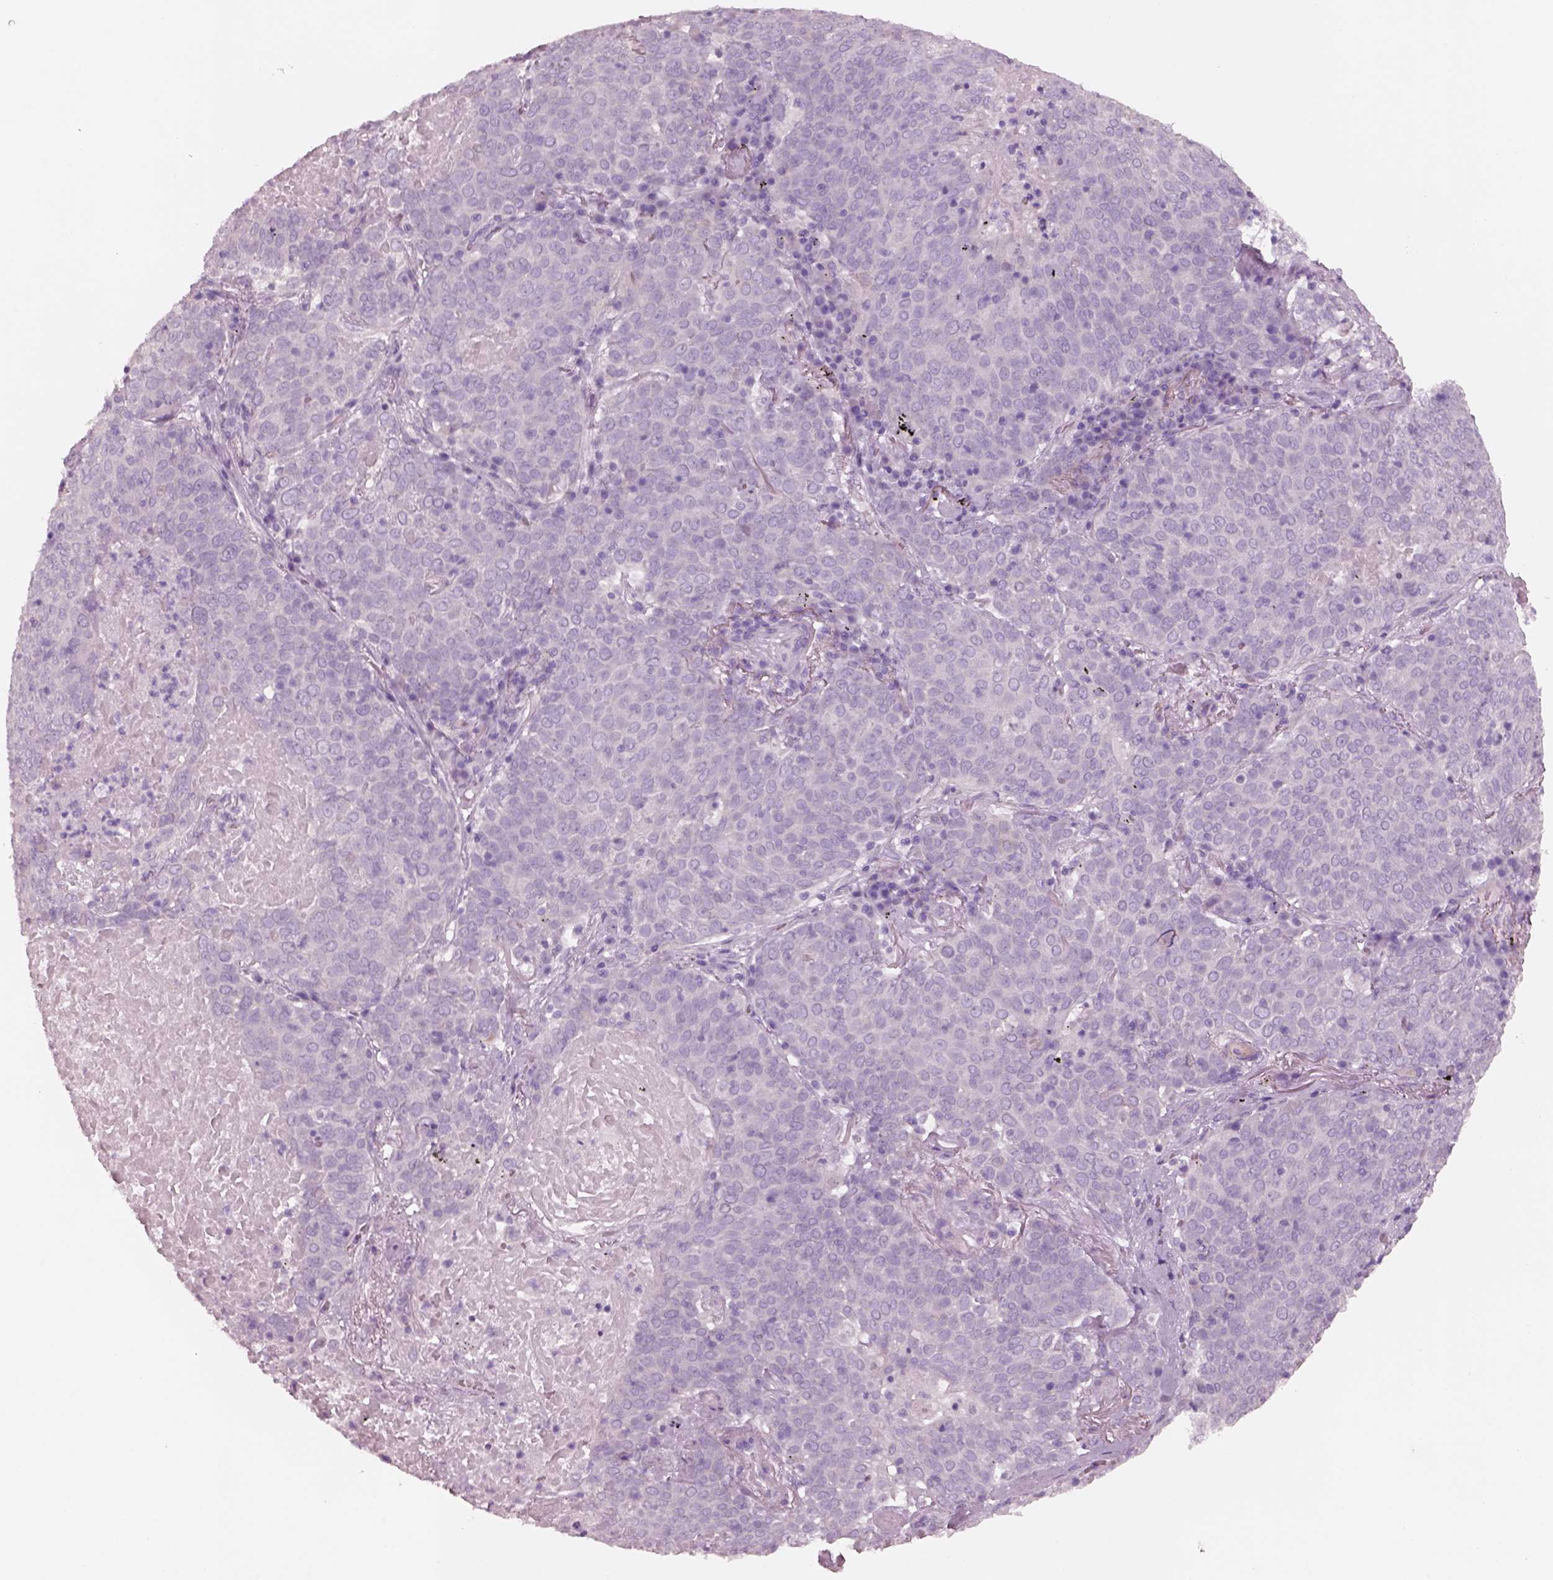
{"staining": {"intensity": "negative", "quantity": "none", "location": "none"}, "tissue": "lung cancer", "cell_type": "Tumor cells", "image_type": "cancer", "snomed": [{"axis": "morphology", "description": "Squamous cell carcinoma, NOS"}, {"axis": "topography", "description": "Lung"}], "caption": "A high-resolution micrograph shows immunohistochemistry (IHC) staining of lung cancer (squamous cell carcinoma), which reveals no significant staining in tumor cells. (DAB (3,3'-diaminobenzidine) immunohistochemistry, high magnification).", "gene": "PNOC", "patient": {"sex": "male", "age": 82}}